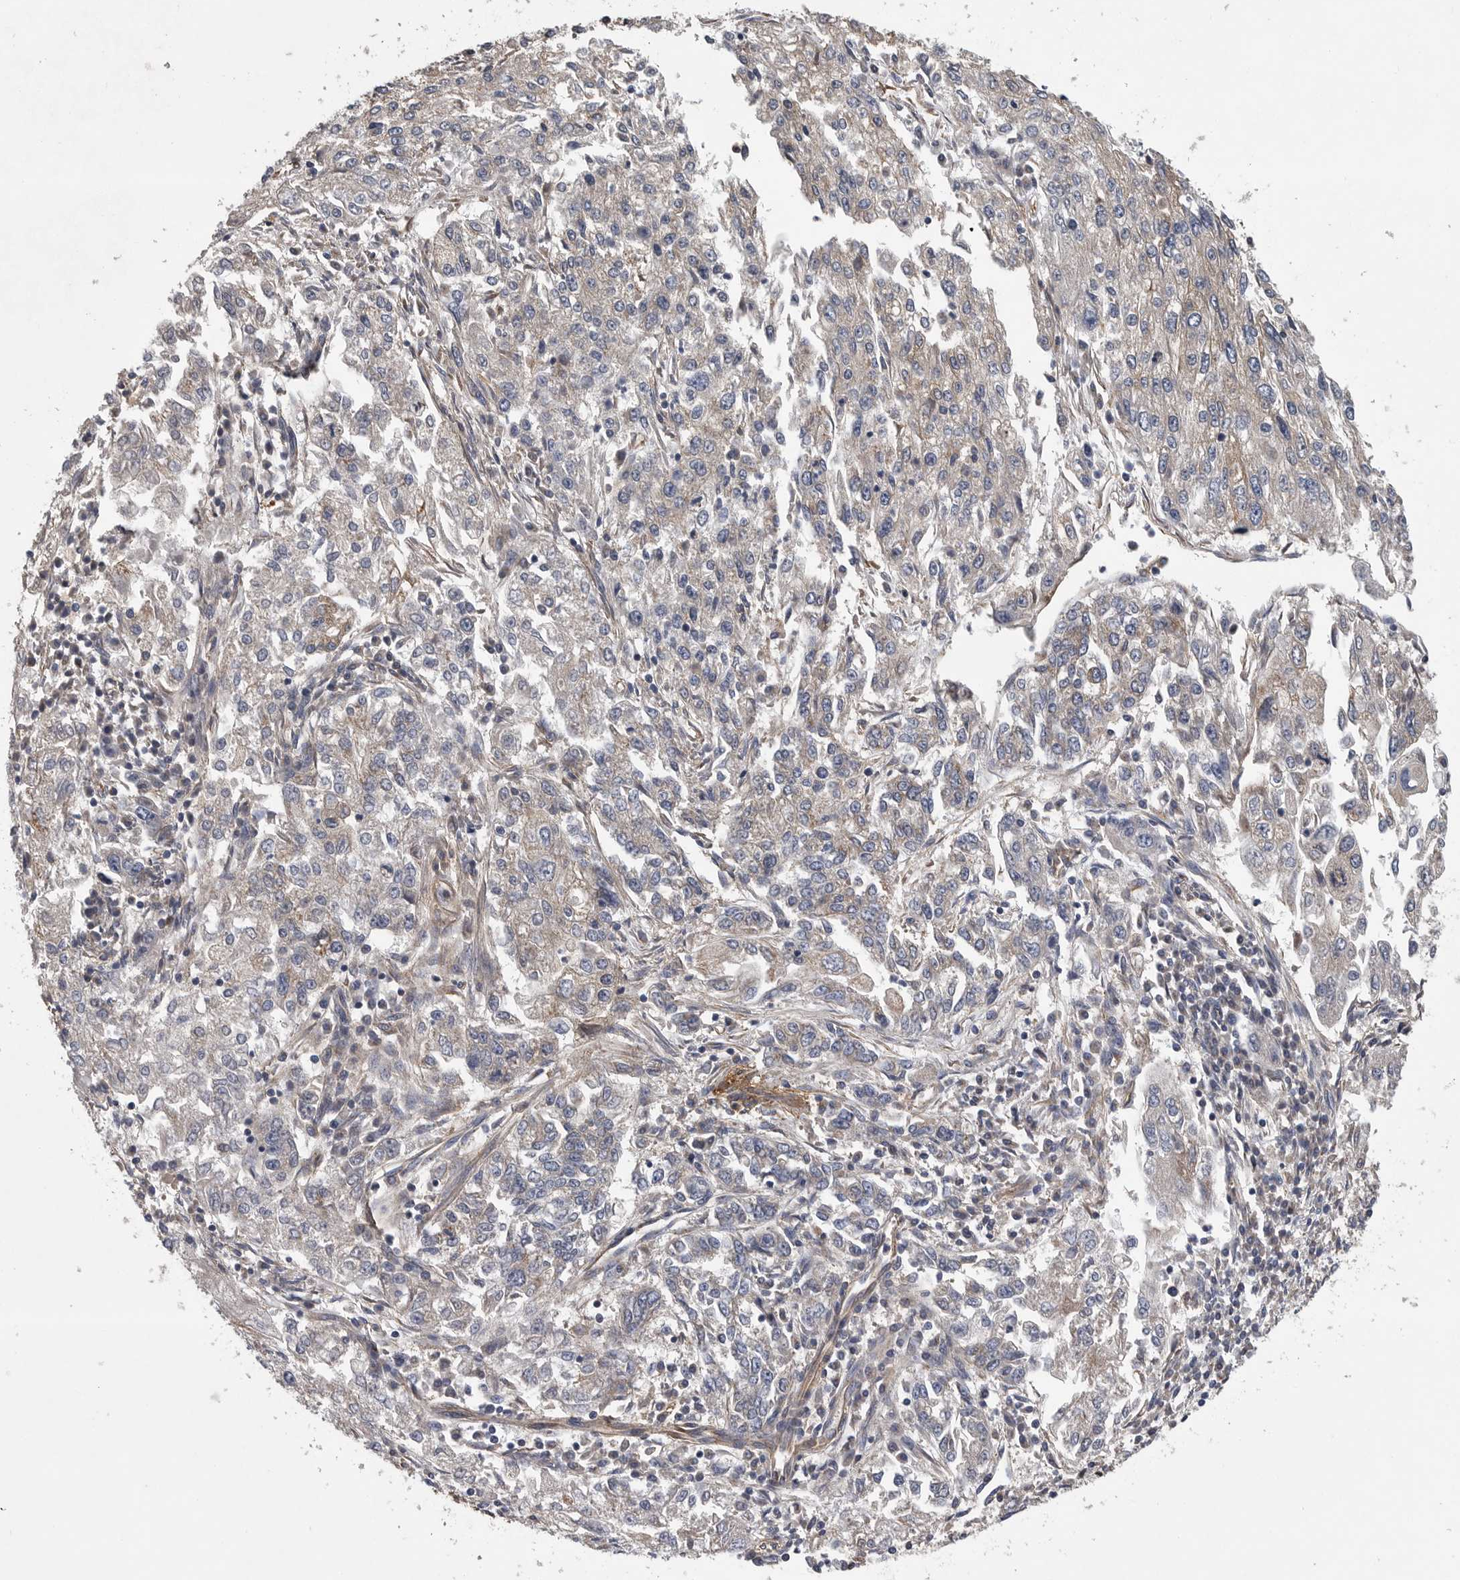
{"staining": {"intensity": "negative", "quantity": "none", "location": "none"}, "tissue": "endometrial cancer", "cell_type": "Tumor cells", "image_type": "cancer", "snomed": [{"axis": "morphology", "description": "Adenocarcinoma, NOS"}, {"axis": "topography", "description": "Endometrium"}], "caption": "A high-resolution histopathology image shows immunohistochemistry staining of endometrial adenocarcinoma, which shows no significant expression in tumor cells.", "gene": "OXR1", "patient": {"sex": "female", "age": 49}}